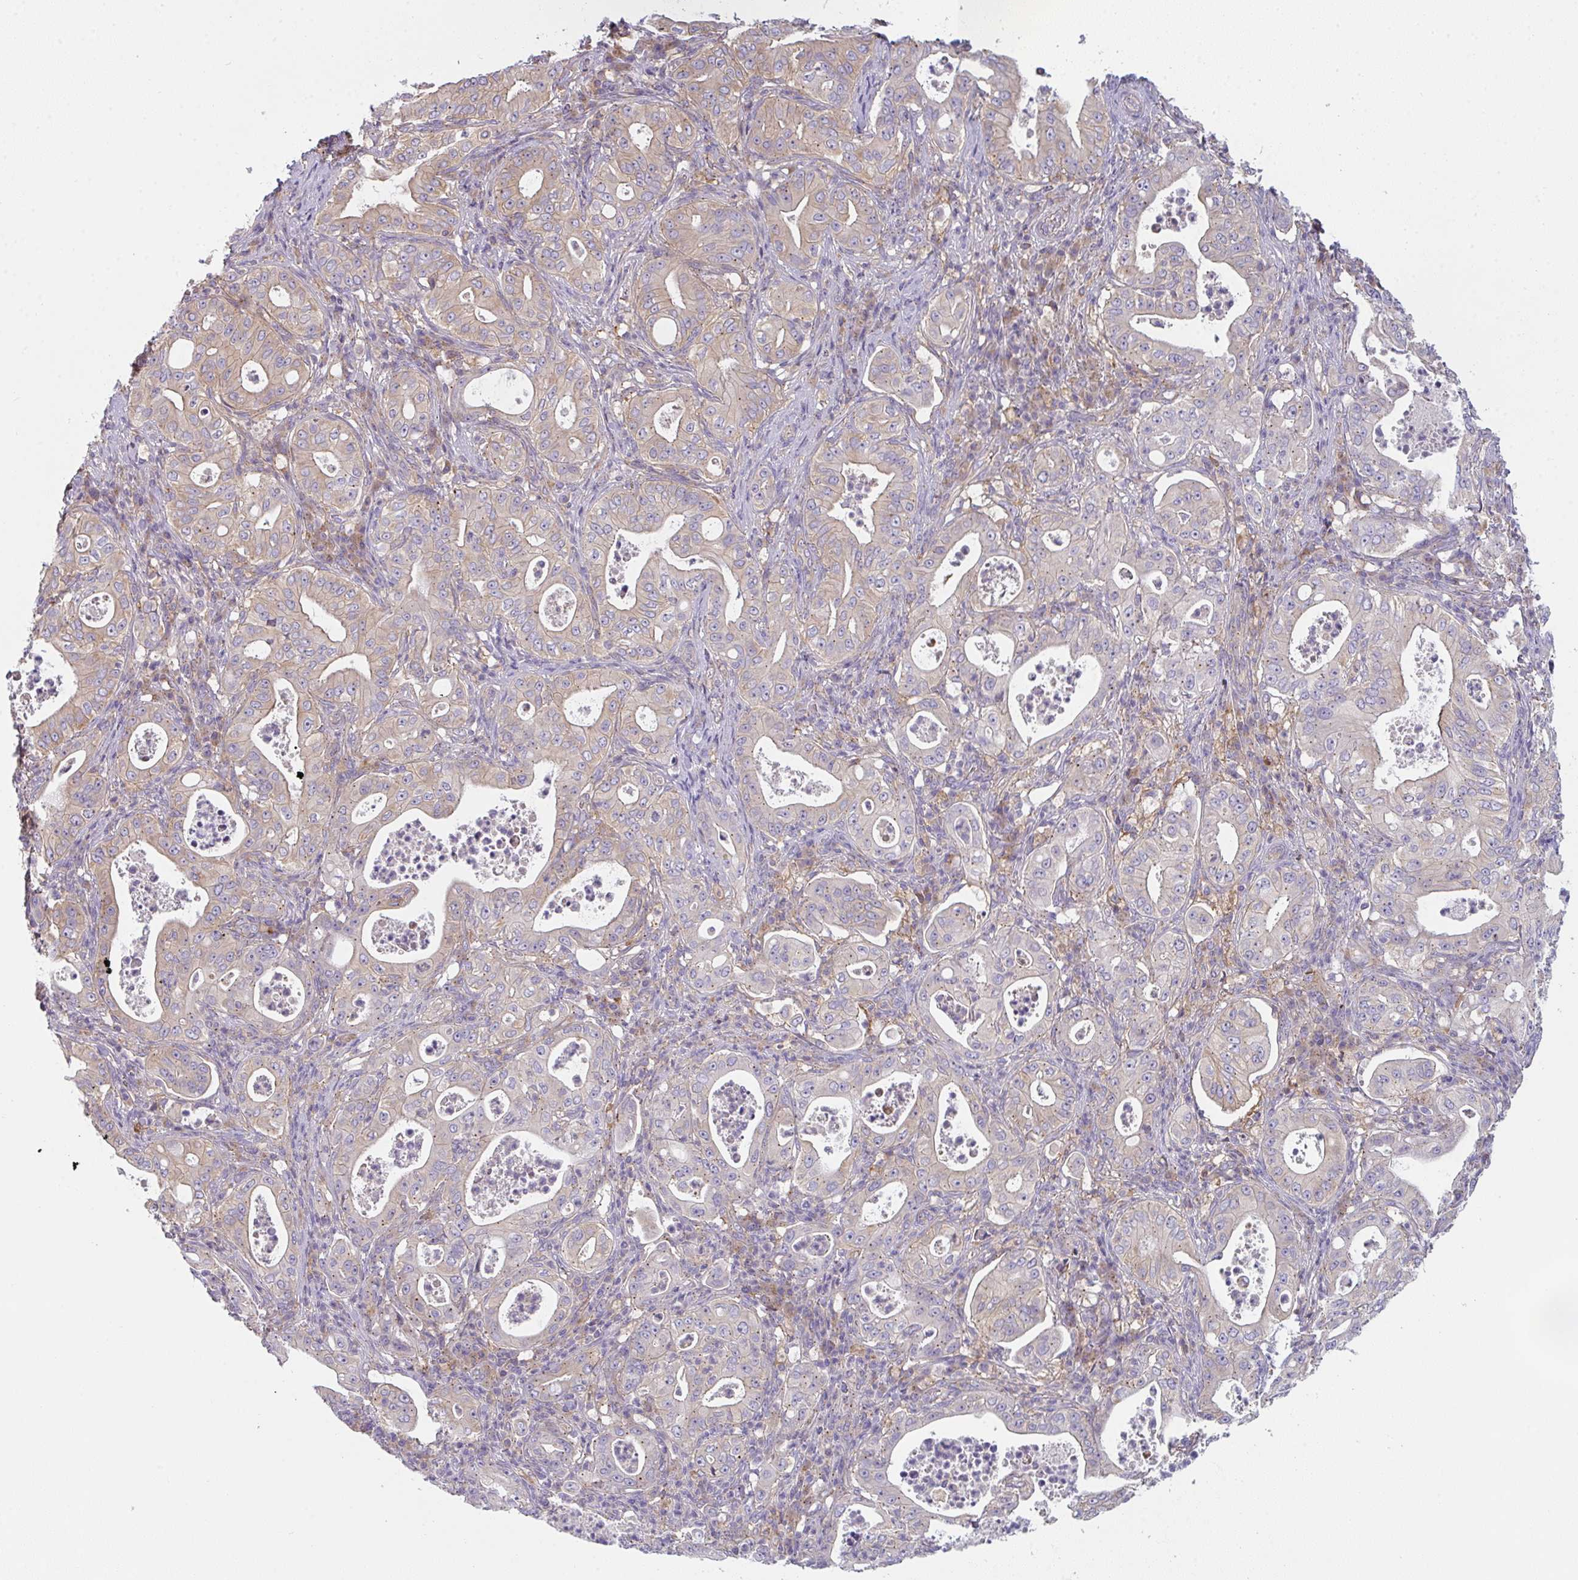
{"staining": {"intensity": "weak", "quantity": "25%-75%", "location": "cytoplasmic/membranous"}, "tissue": "pancreatic cancer", "cell_type": "Tumor cells", "image_type": "cancer", "snomed": [{"axis": "morphology", "description": "Adenocarcinoma, NOS"}, {"axis": "topography", "description": "Pancreas"}], "caption": "Protein expression analysis of pancreatic cancer (adenocarcinoma) shows weak cytoplasmic/membranous staining in approximately 25%-75% of tumor cells.", "gene": "SNX5", "patient": {"sex": "male", "age": 71}}